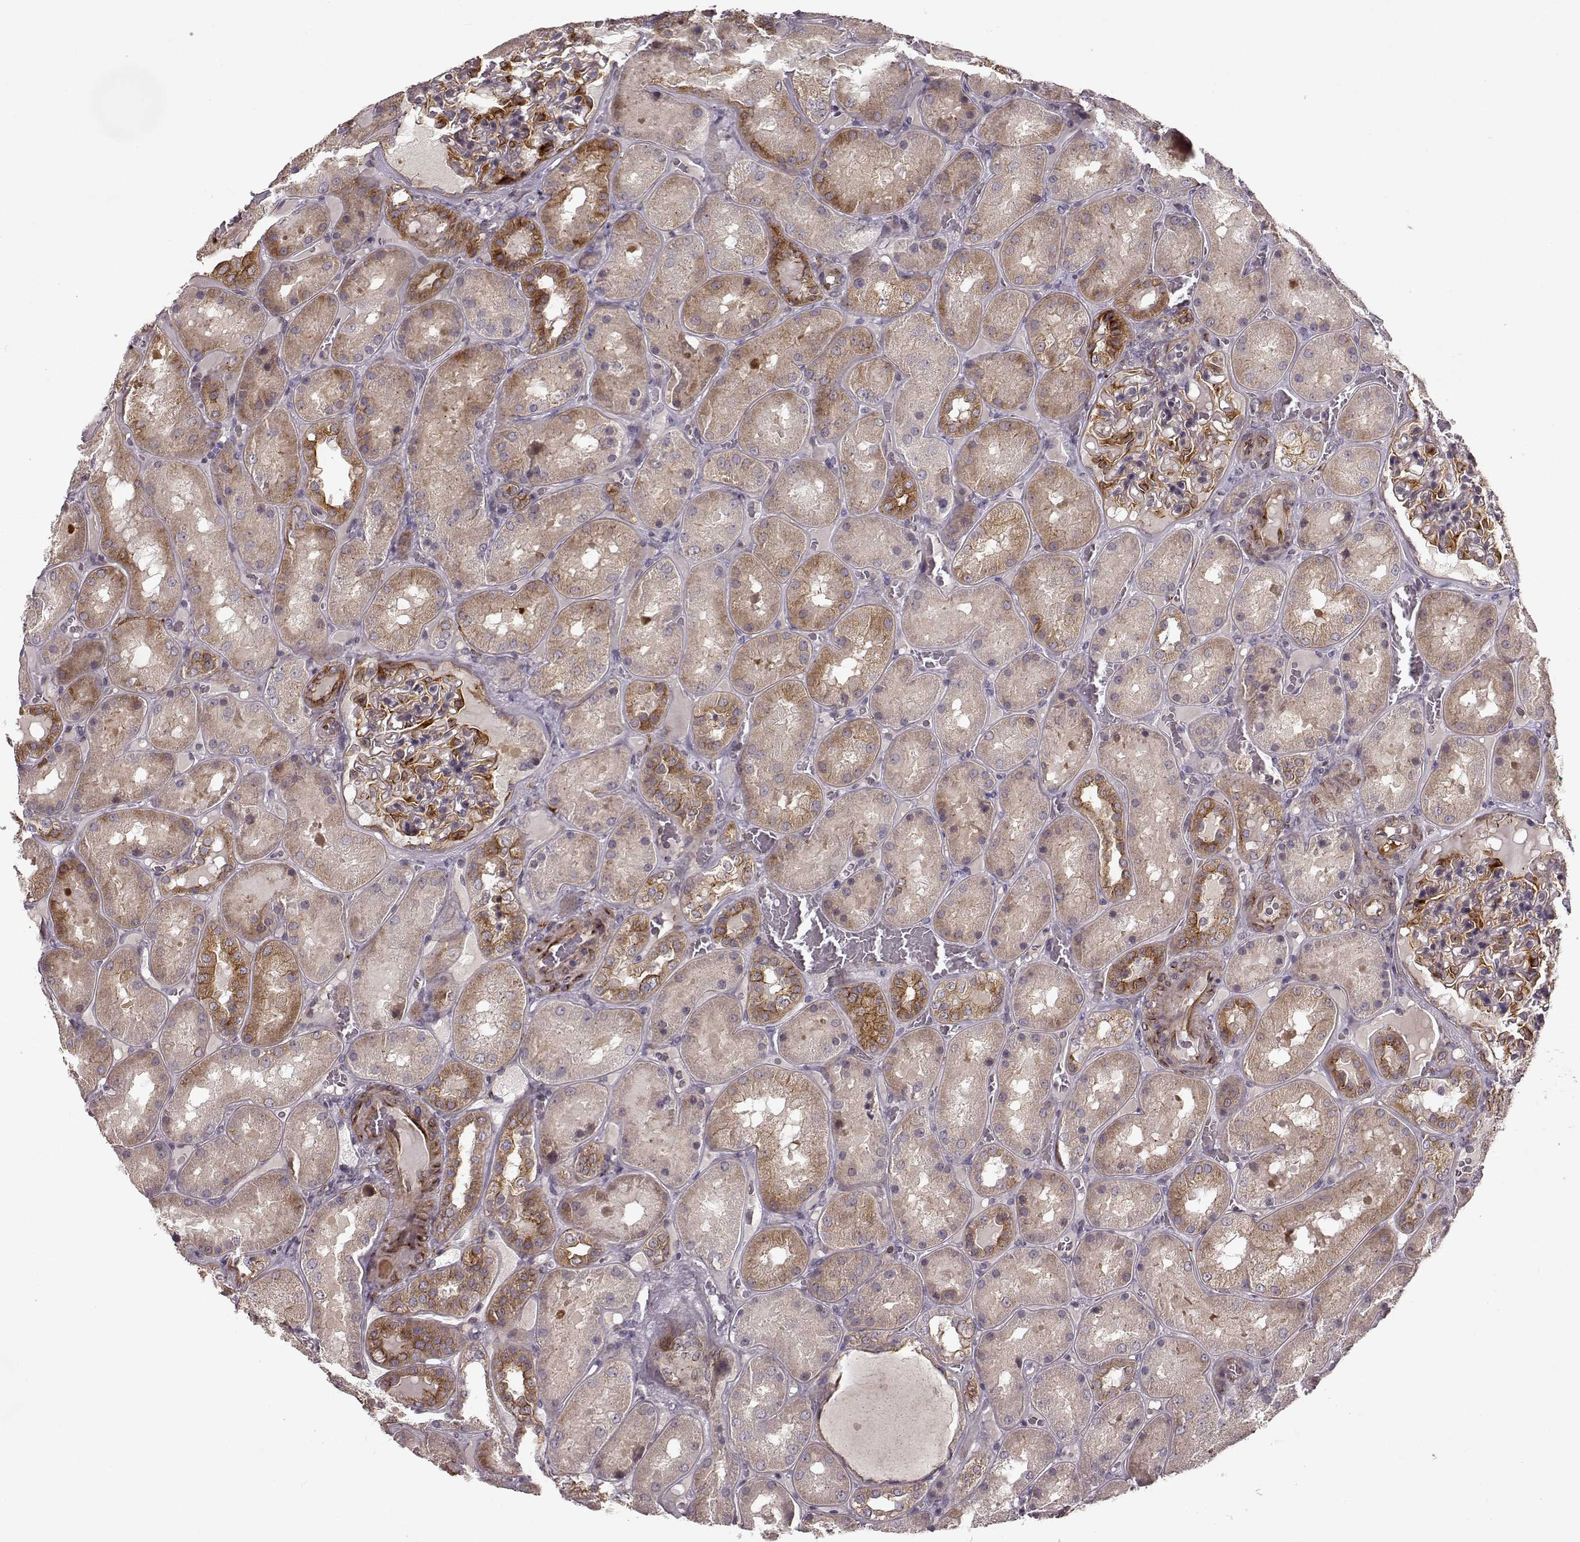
{"staining": {"intensity": "strong", "quantity": "<25%", "location": "cytoplasmic/membranous"}, "tissue": "kidney", "cell_type": "Cells in glomeruli", "image_type": "normal", "snomed": [{"axis": "morphology", "description": "Normal tissue, NOS"}, {"axis": "topography", "description": "Kidney"}], "caption": "A micrograph of kidney stained for a protein exhibits strong cytoplasmic/membranous brown staining in cells in glomeruli. The protein of interest is shown in brown color, while the nuclei are stained blue.", "gene": "MTR", "patient": {"sex": "male", "age": 73}}